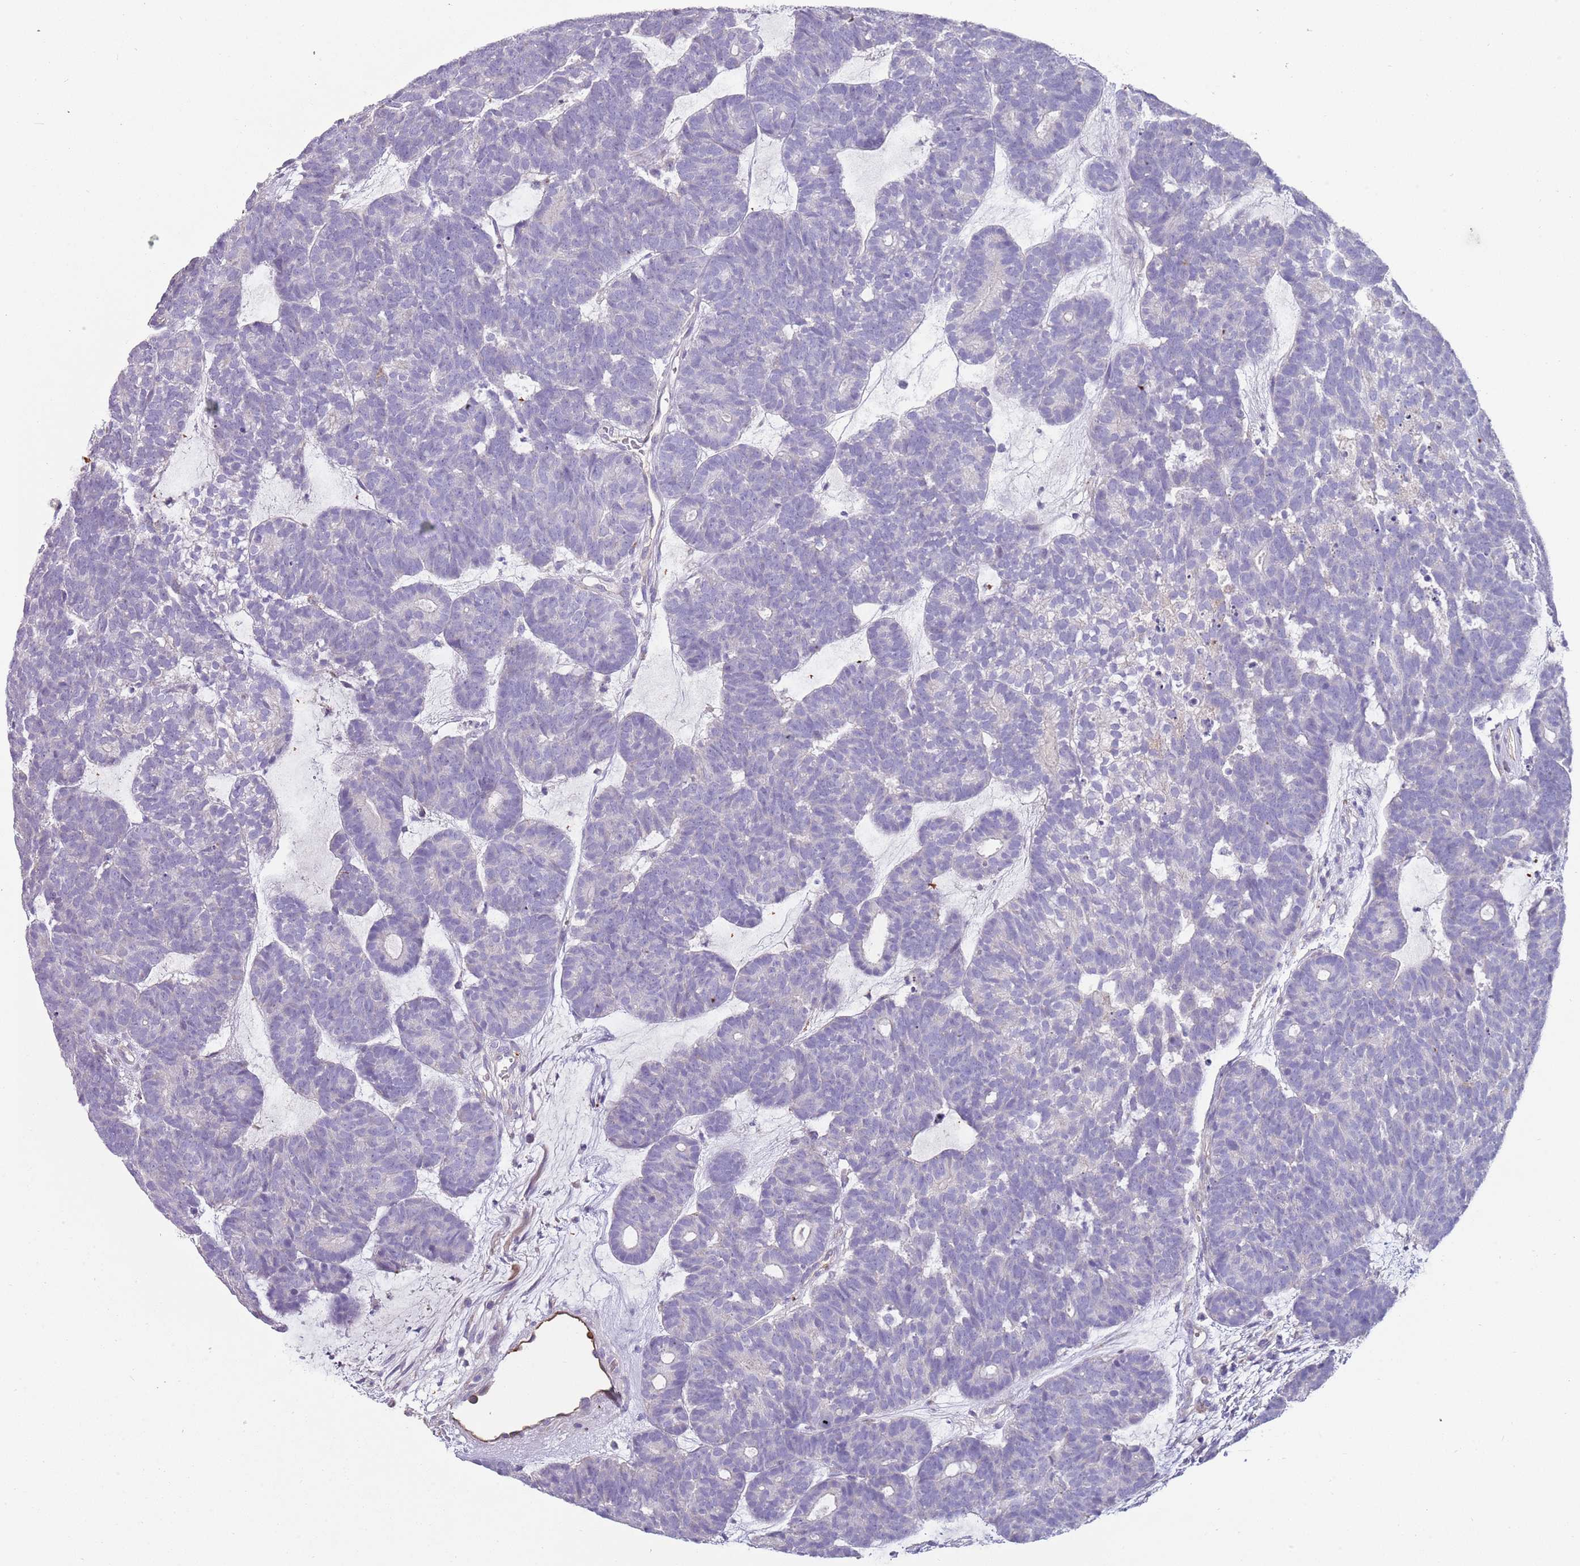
{"staining": {"intensity": "negative", "quantity": "none", "location": "none"}, "tissue": "head and neck cancer", "cell_type": "Tumor cells", "image_type": "cancer", "snomed": [{"axis": "morphology", "description": "Adenocarcinoma, NOS"}, {"axis": "topography", "description": "Head-Neck"}], "caption": "Immunohistochemistry of head and neck cancer (adenocarcinoma) reveals no expression in tumor cells.", "gene": "NBPF3", "patient": {"sex": "female", "age": 81}}